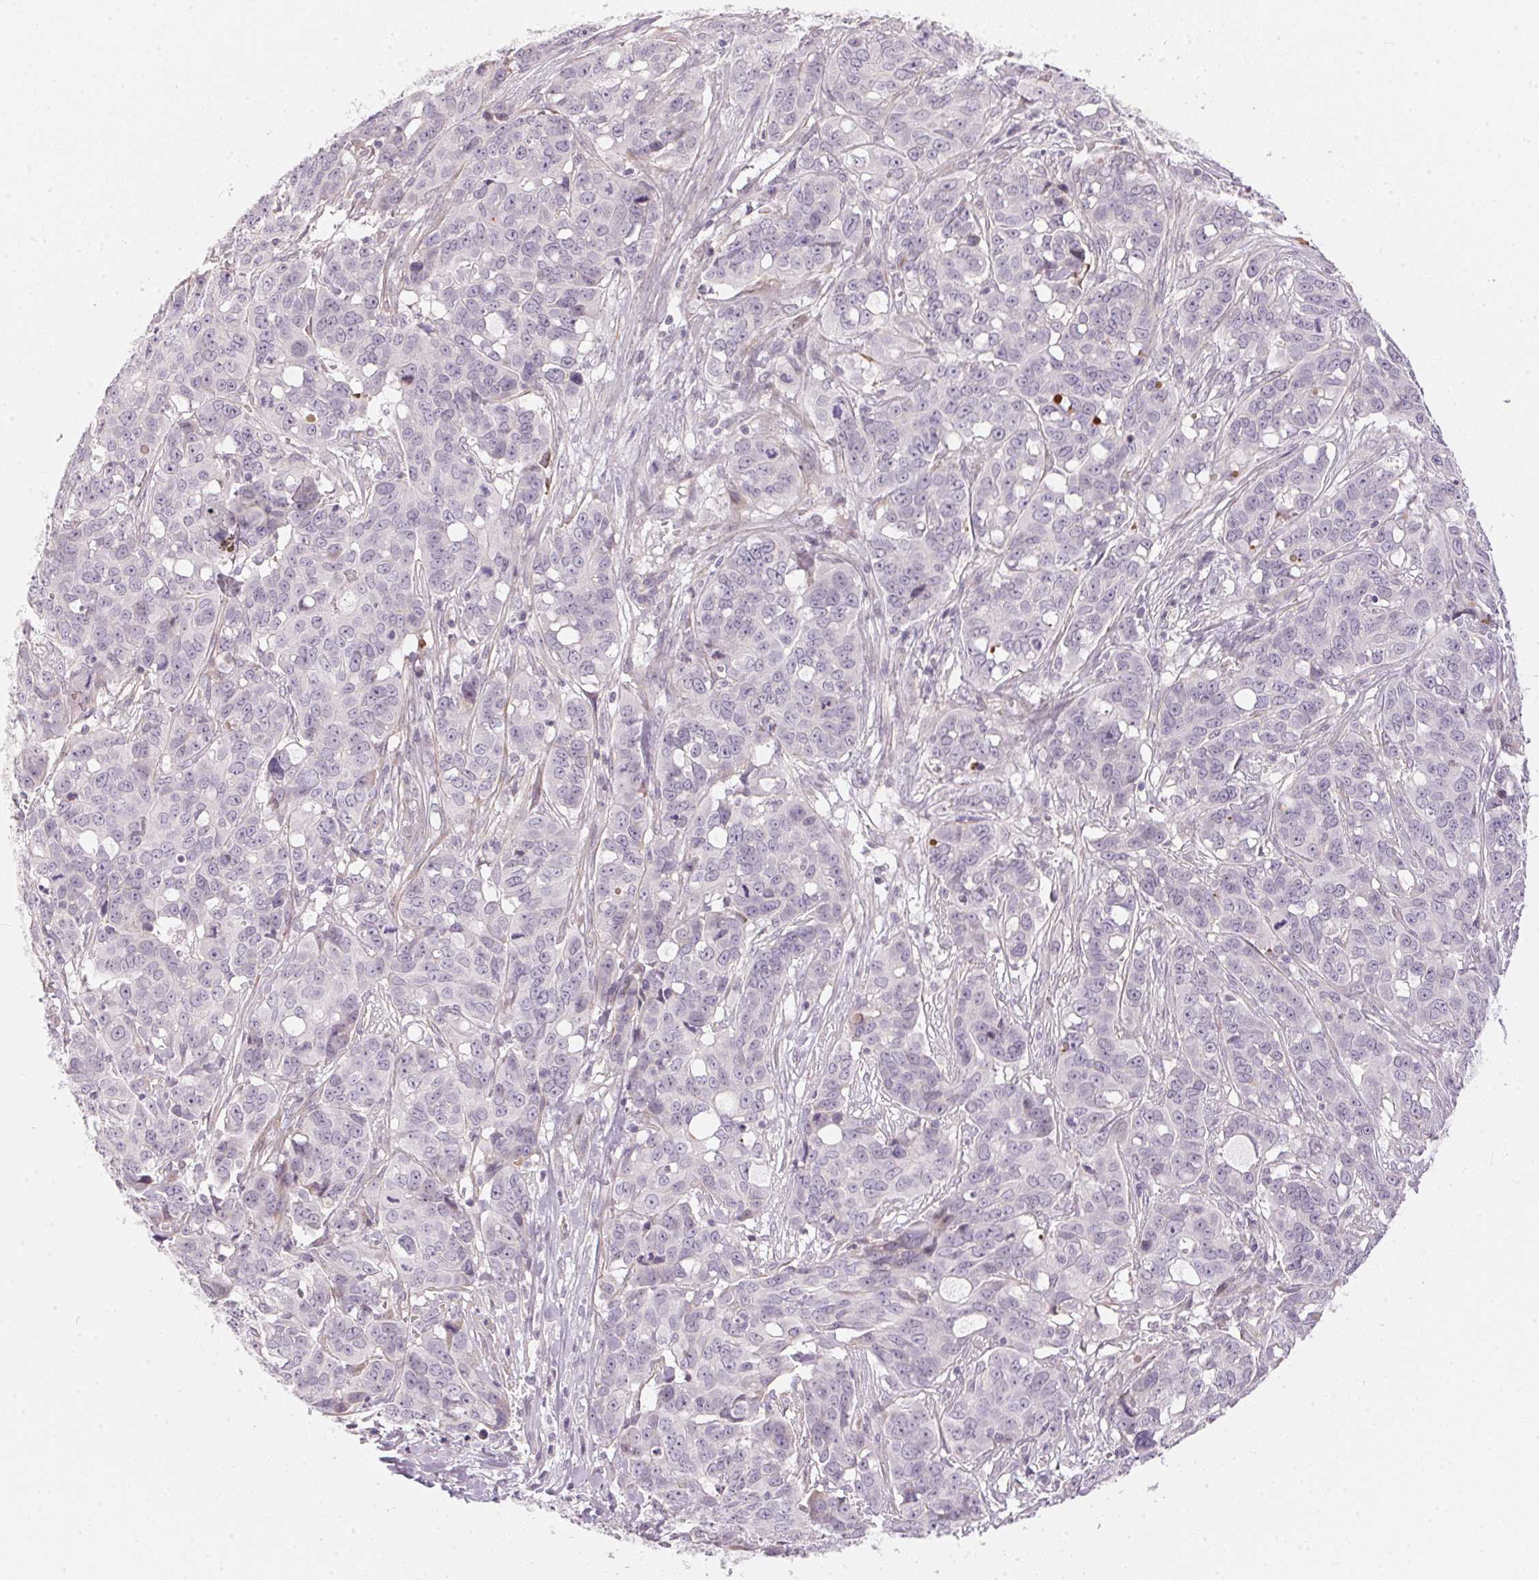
{"staining": {"intensity": "negative", "quantity": "none", "location": "none"}, "tissue": "ovarian cancer", "cell_type": "Tumor cells", "image_type": "cancer", "snomed": [{"axis": "morphology", "description": "Carcinoma, endometroid"}, {"axis": "topography", "description": "Ovary"}], "caption": "Immunohistochemical staining of human ovarian endometroid carcinoma displays no significant expression in tumor cells. (DAB immunohistochemistry visualized using brightfield microscopy, high magnification).", "gene": "GDAP1L1", "patient": {"sex": "female", "age": 78}}